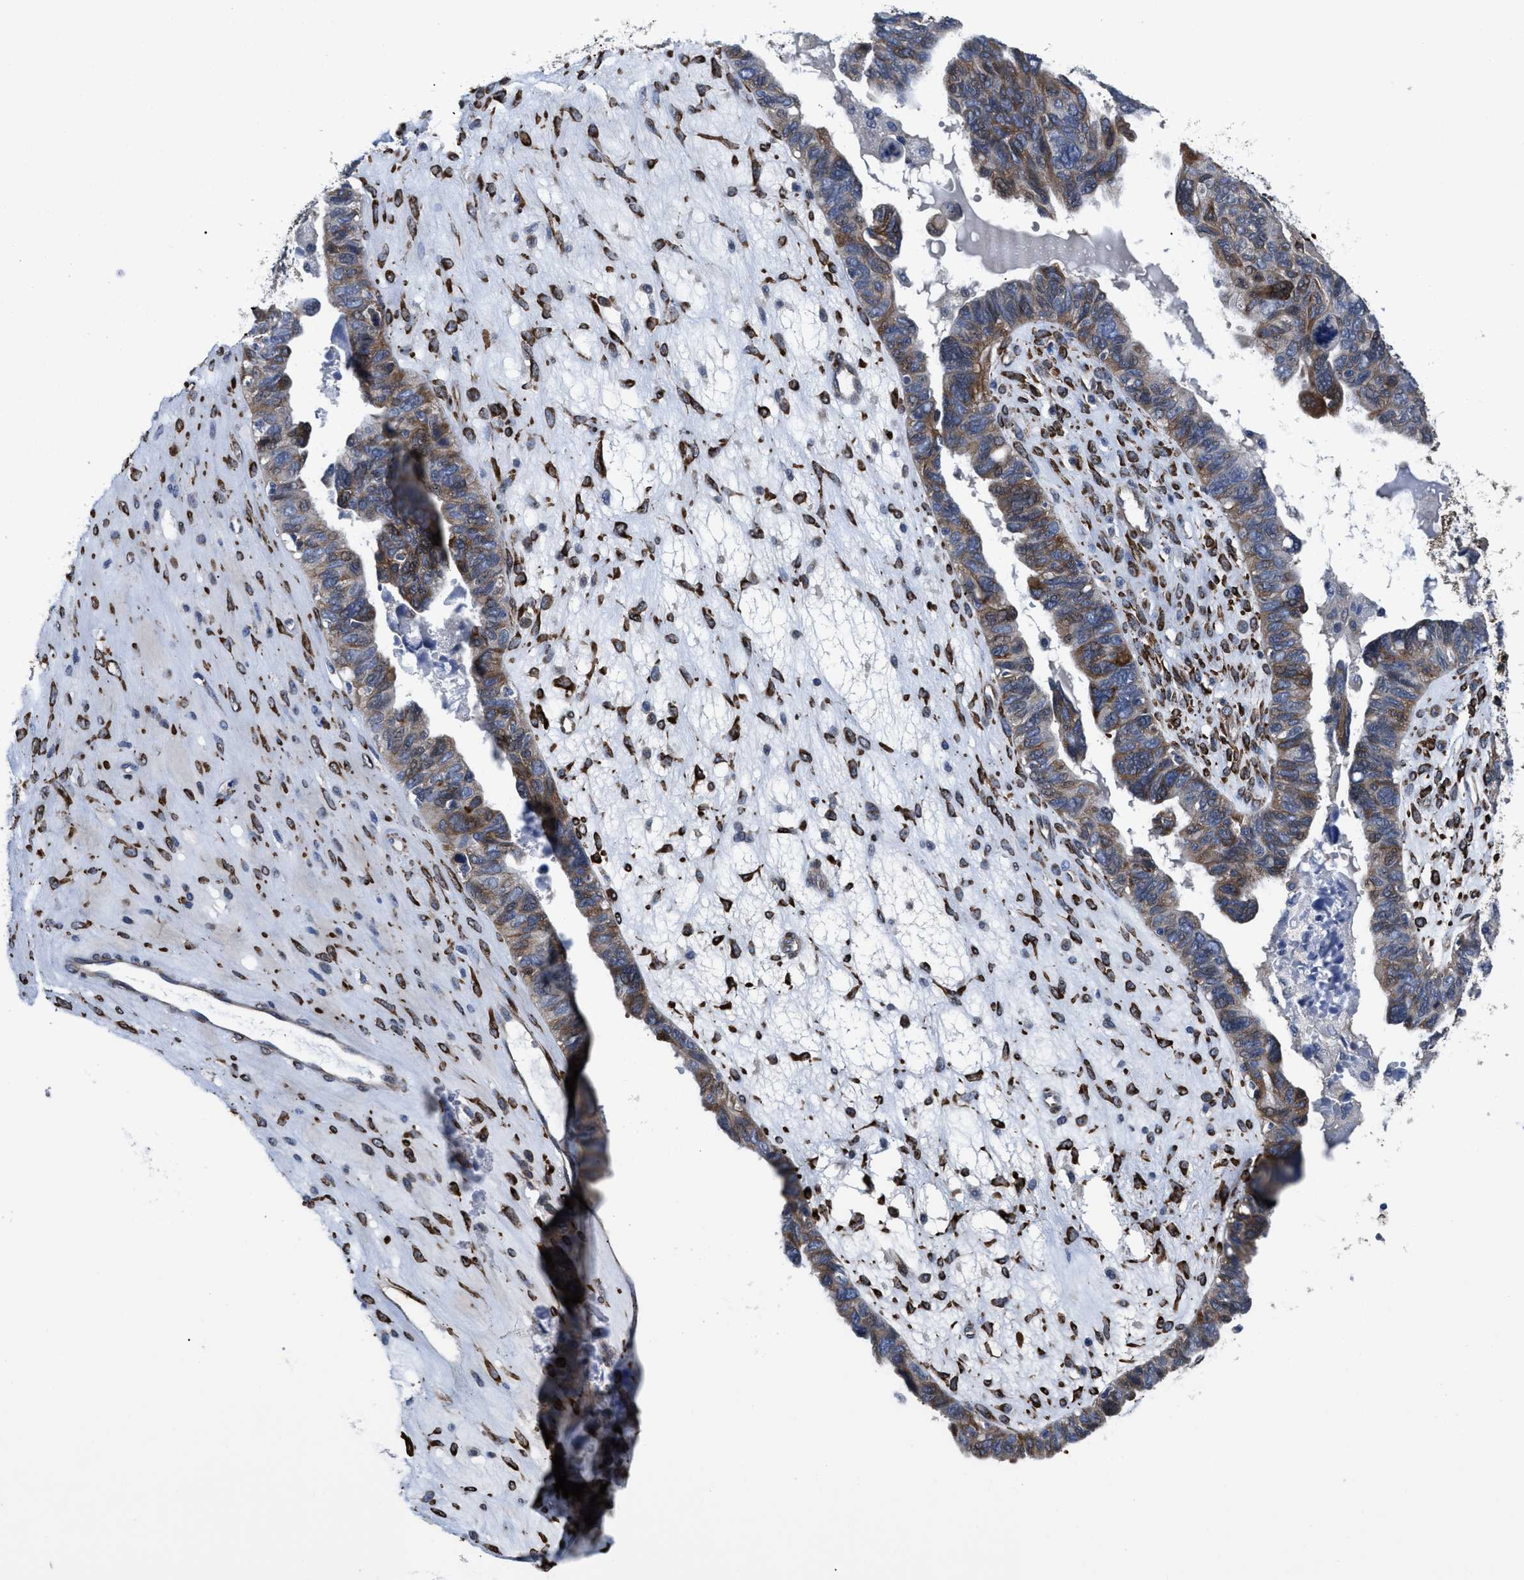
{"staining": {"intensity": "weak", "quantity": "25%-75%", "location": "cytoplasmic/membranous"}, "tissue": "ovarian cancer", "cell_type": "Tumor cells", "image_type": "cancer", "snomed": [{"axis": "morphology", "description": "Cystadenocarcinoma, serous, NOS"}, {"axis": "topography", "description": "Ovary"}], "caption": "Immunohistochemistry of ovarian cancer shows low levels of weak cytoplasmic/membranous expression in approximately 25%-75% of tumor cells.", "gene": "SQLE", "patient": {"sex": "female", "age": 79}}